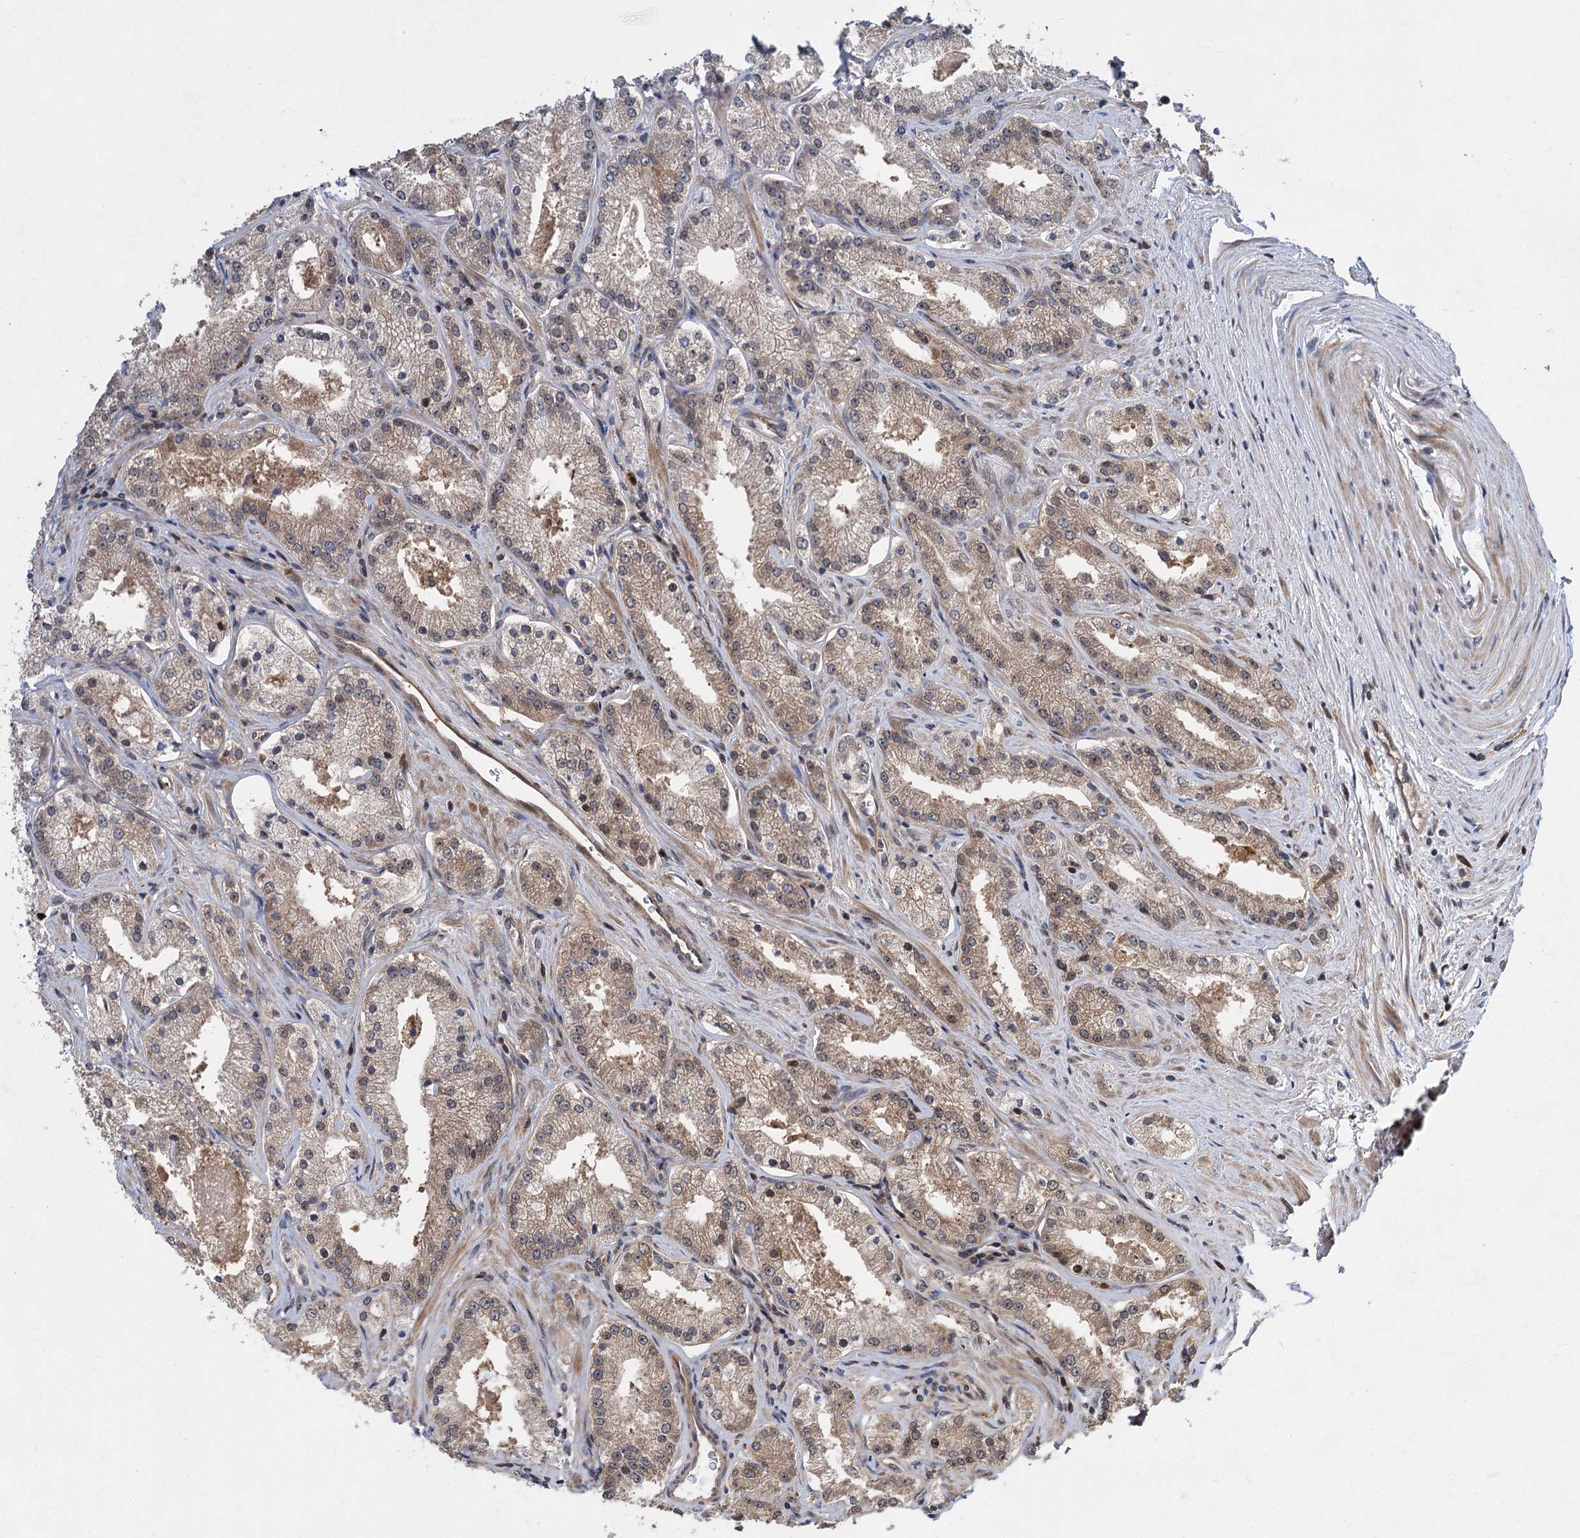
{"staining": {"intensity": "weak", "quantity": ">75%", "location": "cytoplasmic/membranous,nuclear"}, "tissue": "prostate cancer", "cell_type": "Tumor cells", "image_type": "cancer", "snomed": [{"axis": "morphology", "description": "Adenocarcinoma, Low grade"}, {"axis": "topography", "description": "Prostate"}], "caption": "Approximately >75% of tumor cells in human prostate cancer (low-grade adenocarcinoma) demonstrate weak cytoplasmic/membranous and nuclear protein expression as visualized by brown immunohistochemical staining.", "gene": "GPBP1", "patient": {"sex": "male", "age": 69}}